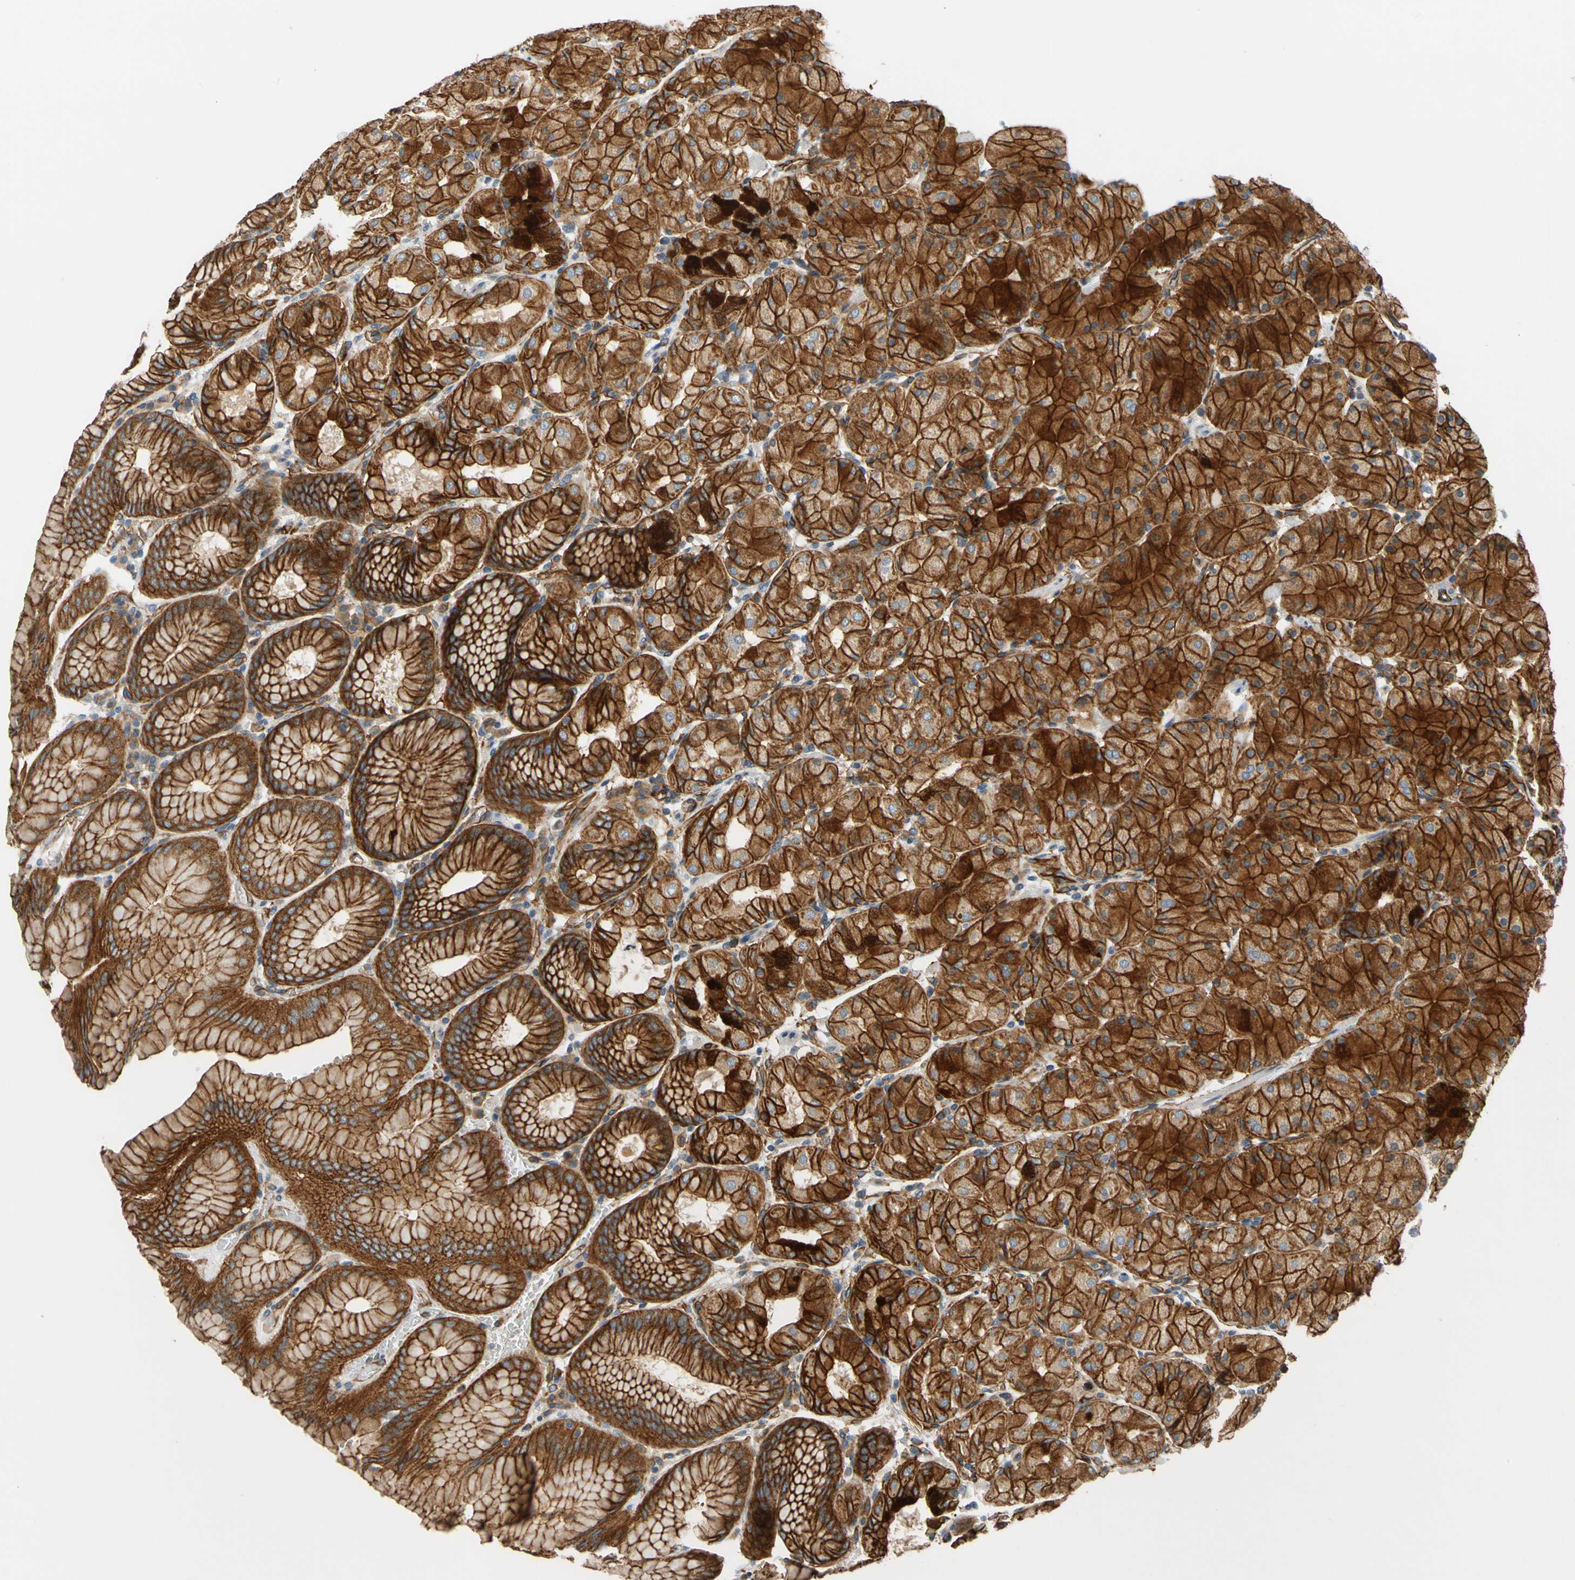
{"staining": {"intensity": "strong", "quantity": ">75%", "location": "cytoplasmic/membranous"}, "tissue": "stomach", "cell_type": "Glandular cells", "image_type": "normal", "snomed": [{"axis": "morphology", "description": "Normal tissue, NOS"}, {"axis": "topography", "description": "Stomach, upper"}, {"axis": "topography", "description": "Stomach"}], "caption": "Strong cytoplasmic/membranous expression for a protein is identified in approximately >75% of glandular cells of normal stomach using IHC.", "gene": "SPTAN1", "patient": {"sex": "male", "age": 76}}